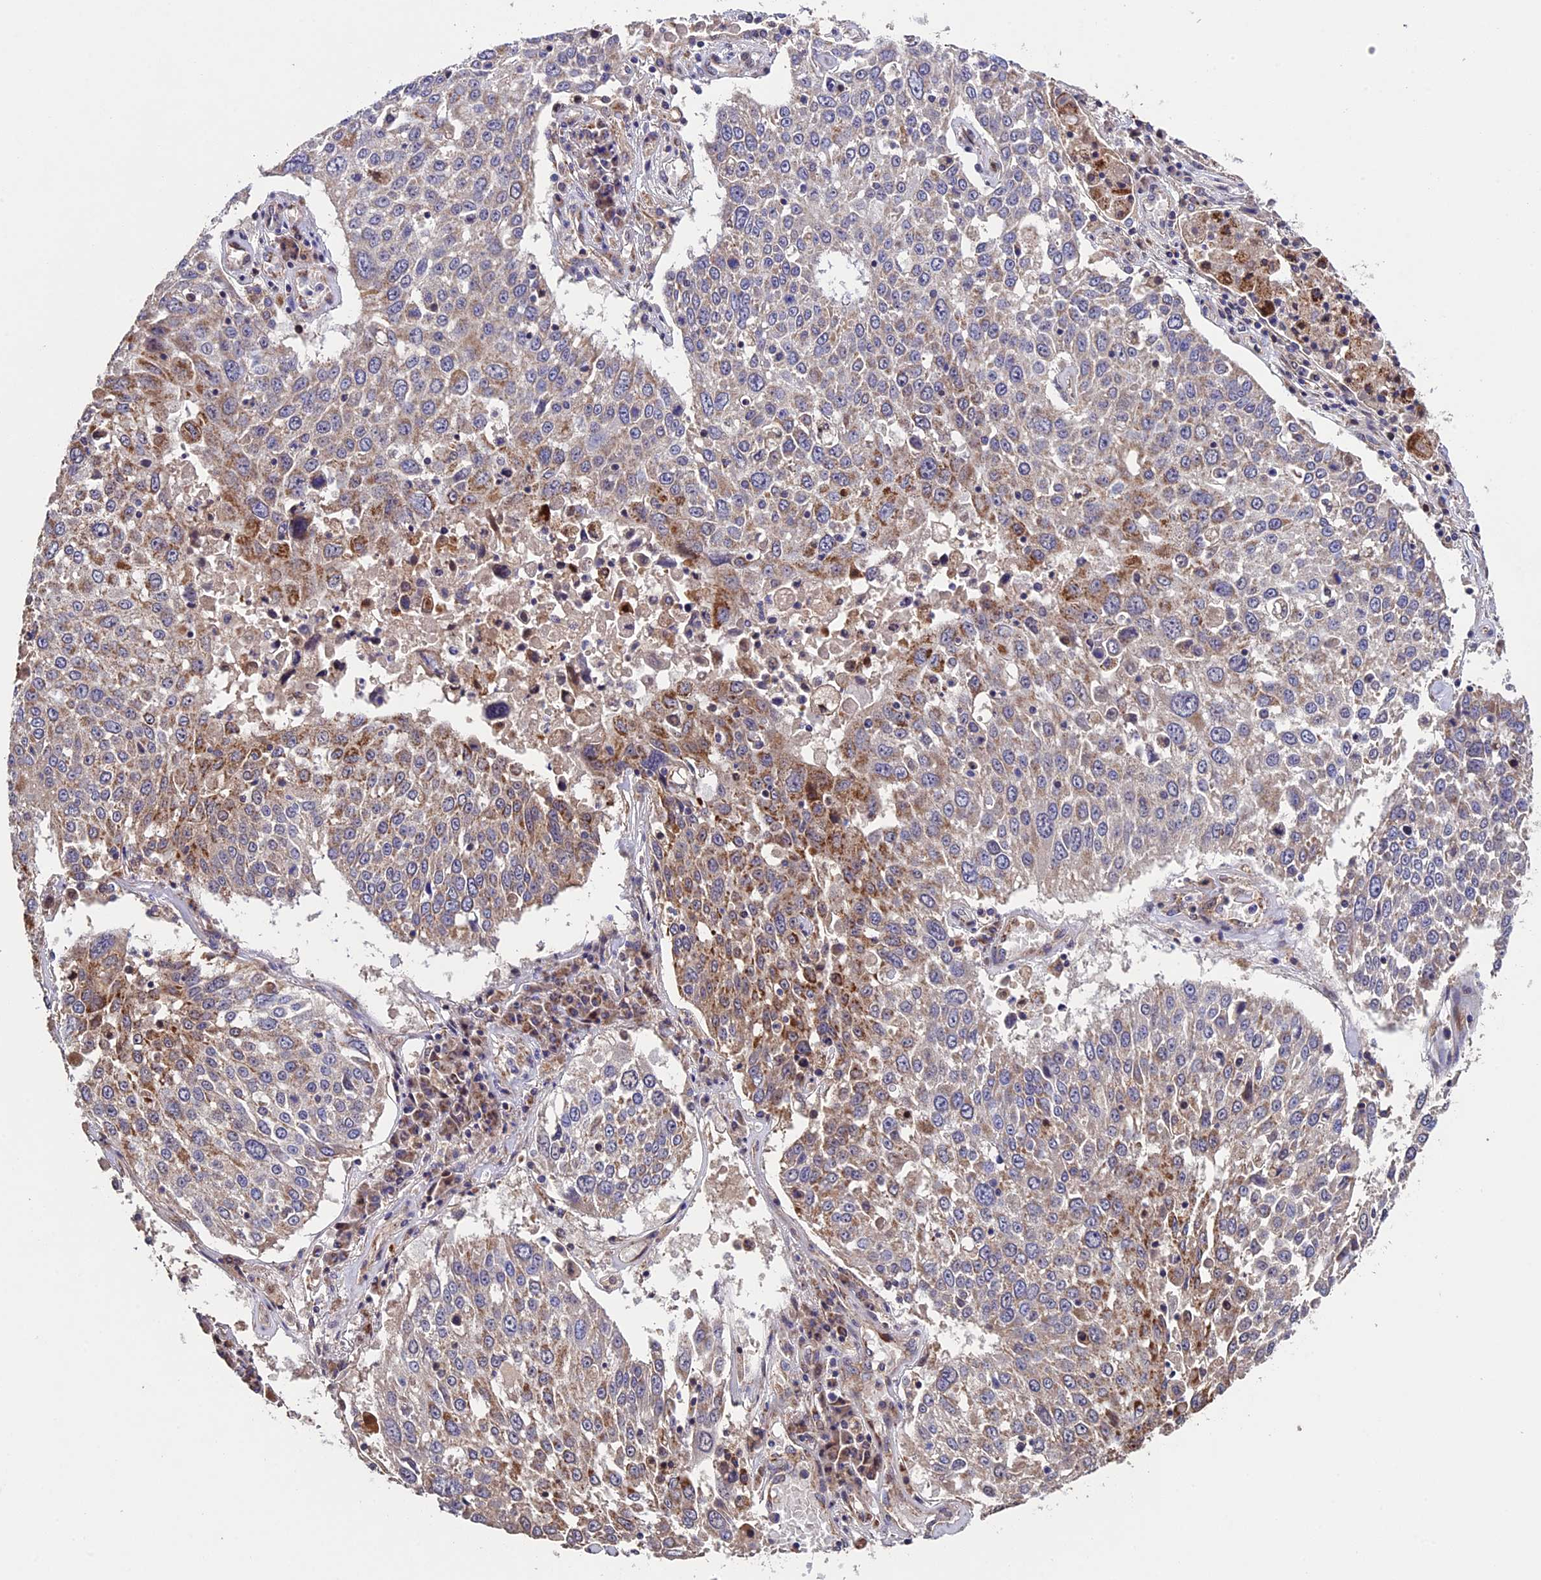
{"staining": {"intensity": "moderate", "quantity": "<25%", "location": "cytoplasmic/membranous"}, "tissue": "lung cancer", "cell_type": "Tumor cells", "image_type": "cancer", "snomed": [{"axis": "morphology", "description": "Squamous cell carcinoma, NOS"}, {"axis": "topography", "description": "Lung"}], "caption": "The micrograph shows a brown stain indicating the presence of a protein in the cytoplasmic/membranous of tumor cells in squamous cell carcinoma (lung). (DAB (3,3'-diaminobenzidine) = brown stain, brightfield microscopy at high magnification).", "gene": "RNF17", "patient": {"sex": "male", "age": 65}}